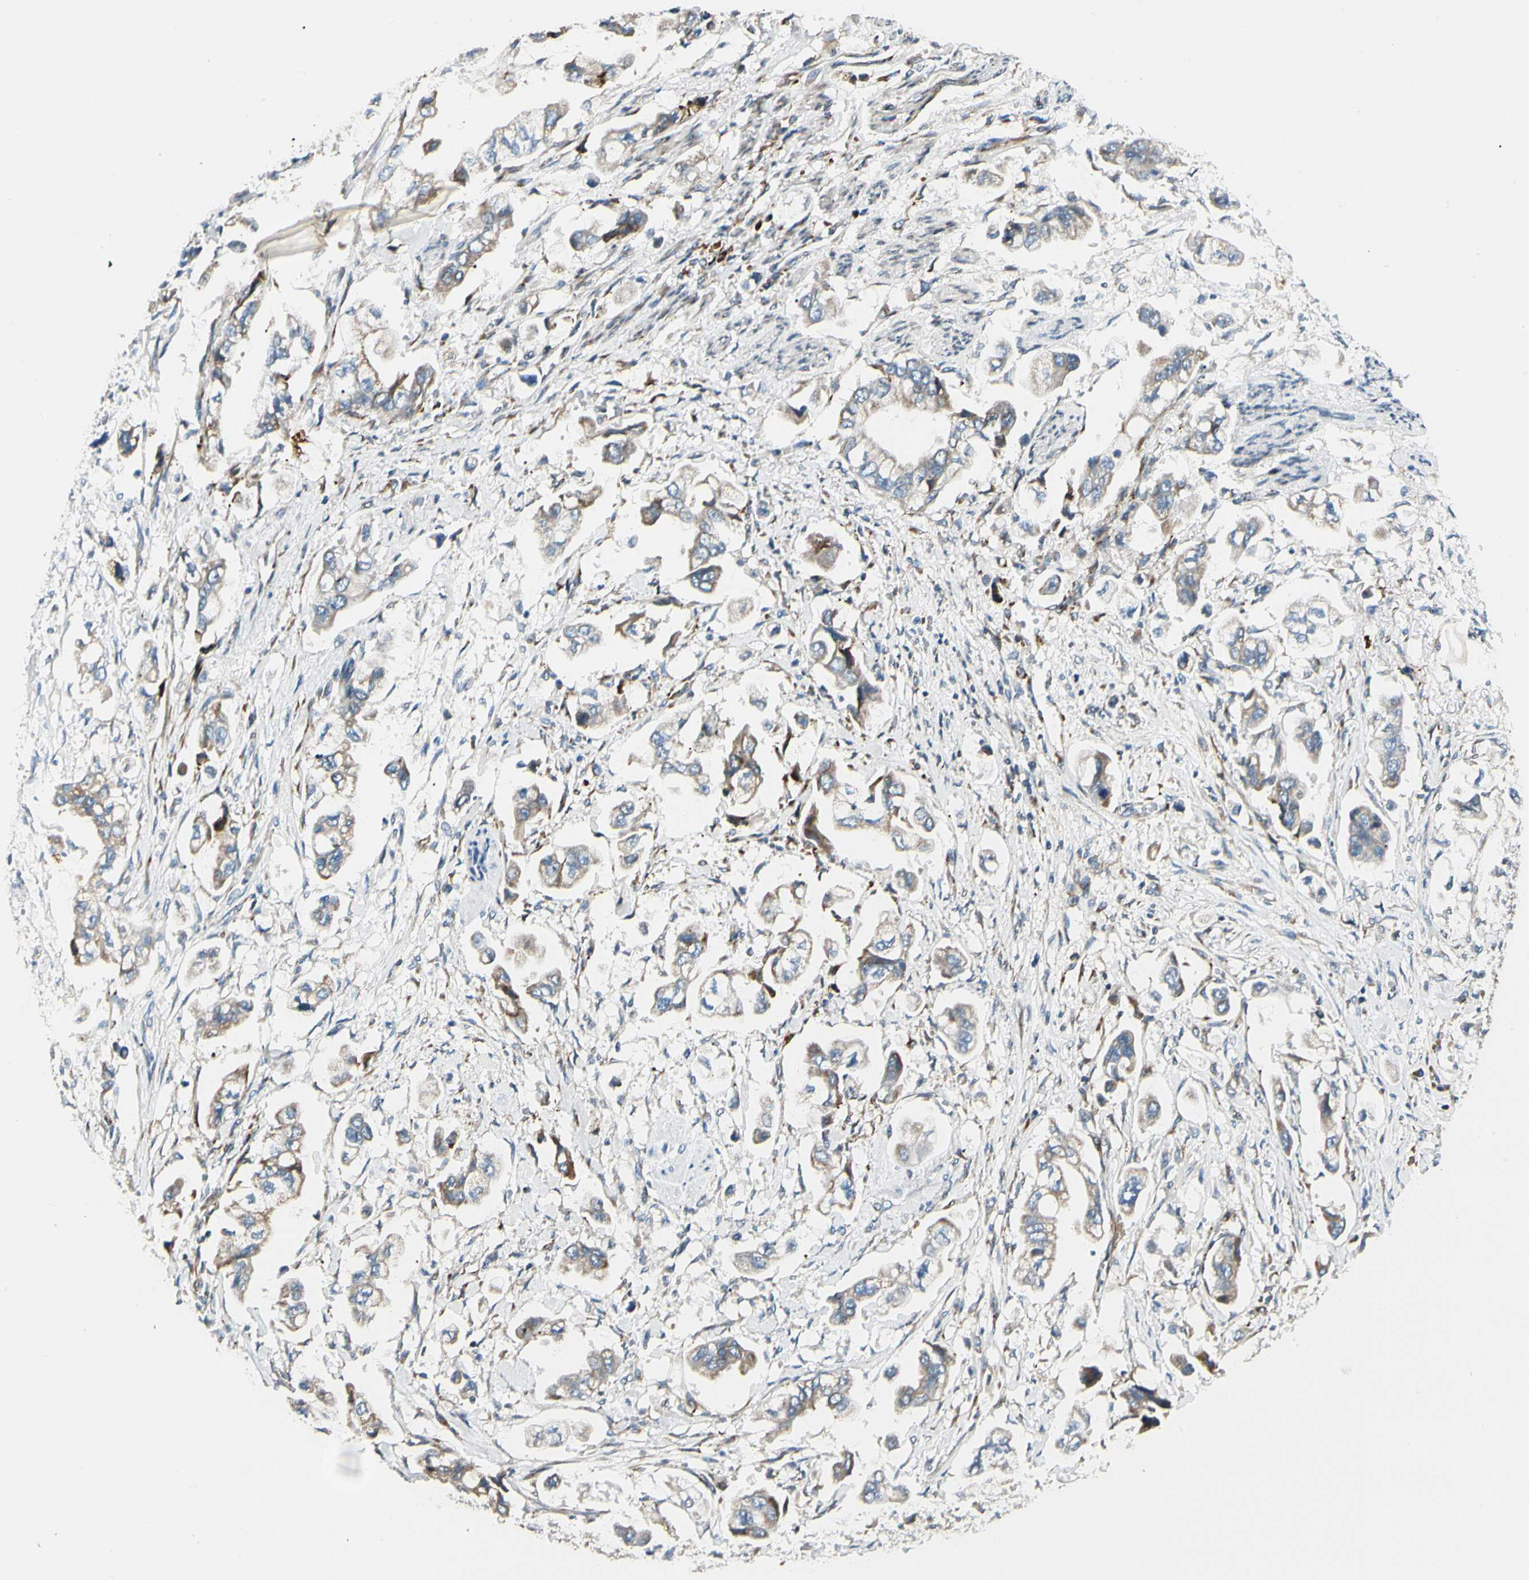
{"staining": {"intensity": "weak", "quantity": ">75%", "location": "cytoplasmic/membranous"}, "tissue": "stomach cancer", "cell_type": "Tumor cells", "image_type": "cancer", "snomed": [{"axis": "morphology", "description": "Adenocarcinoma, NOS"}, {"axis": "topography", "description": "Stomach"}], "caption": "Approximately >75% of tumor cells in human stomach cancer (adenocarcinoma) exhibit weak cytoplasmic/membranous protein positivity as visualized by brown immunohistochemical staining.", "gene": "MRPL9", "patient": {"sex": "male", "age": 62}}